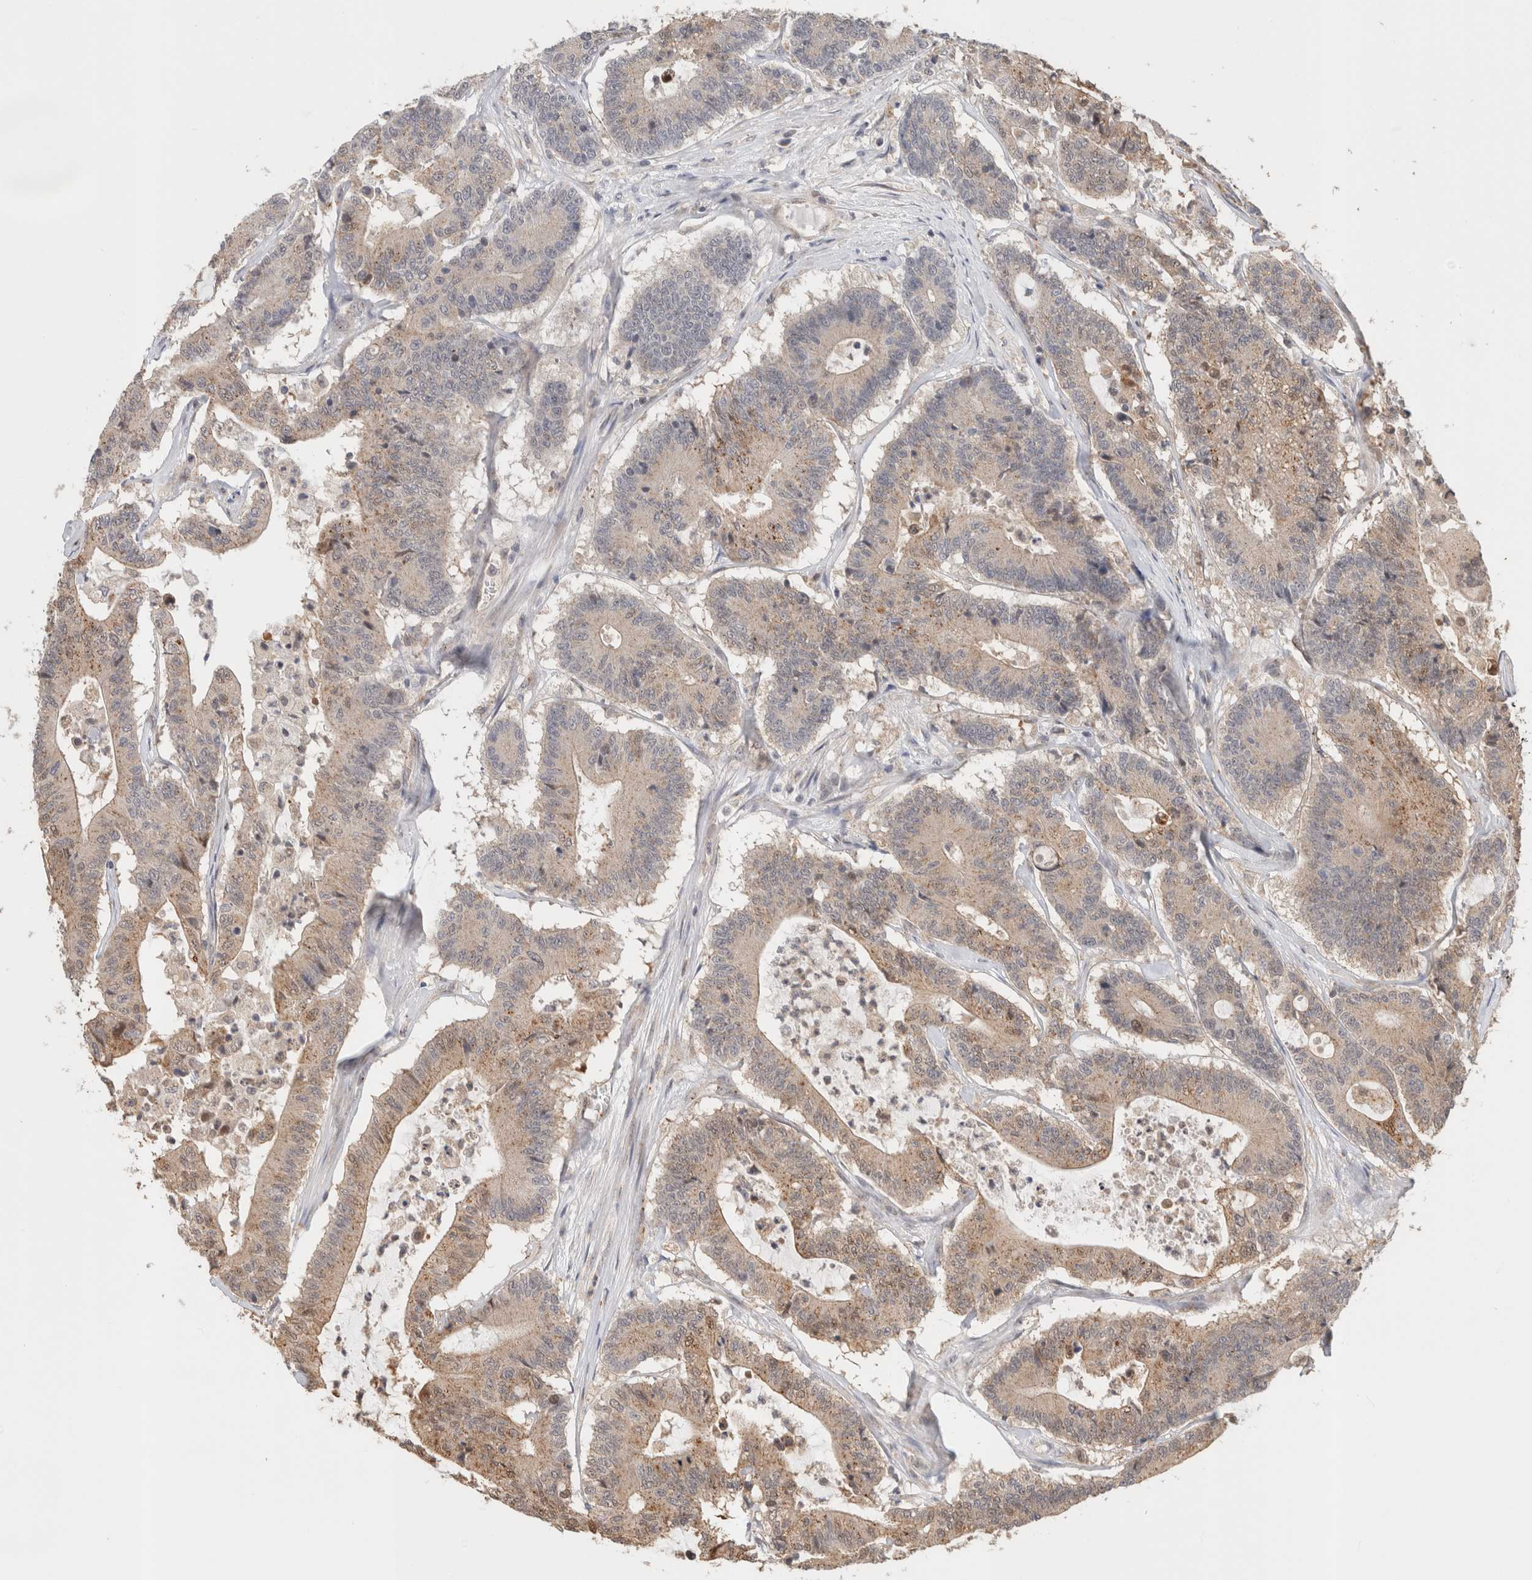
{"staining": {"intensity": "weak", "quantity": "25%-75%", "location": "cytoplasmic/membranous"}, "tissue": "colorectal cancer", "cell_type": "Tumor cells", "image_type": "cancer", "snomed": [{"axis": "morphology", "description": "Adenocarcinoma, NOS"}, {"axis": "topography", "description": "Colon"}], "caption": "There is low levels of weak cytoplasmic/membranous expression in tumor cells of colorectal cancer (adenocarcinoma), as demonstrated by immunohistochemical staining (brown color).", "gene": "OTUD6B", "patient": {"sex": "female", "age": 84}}